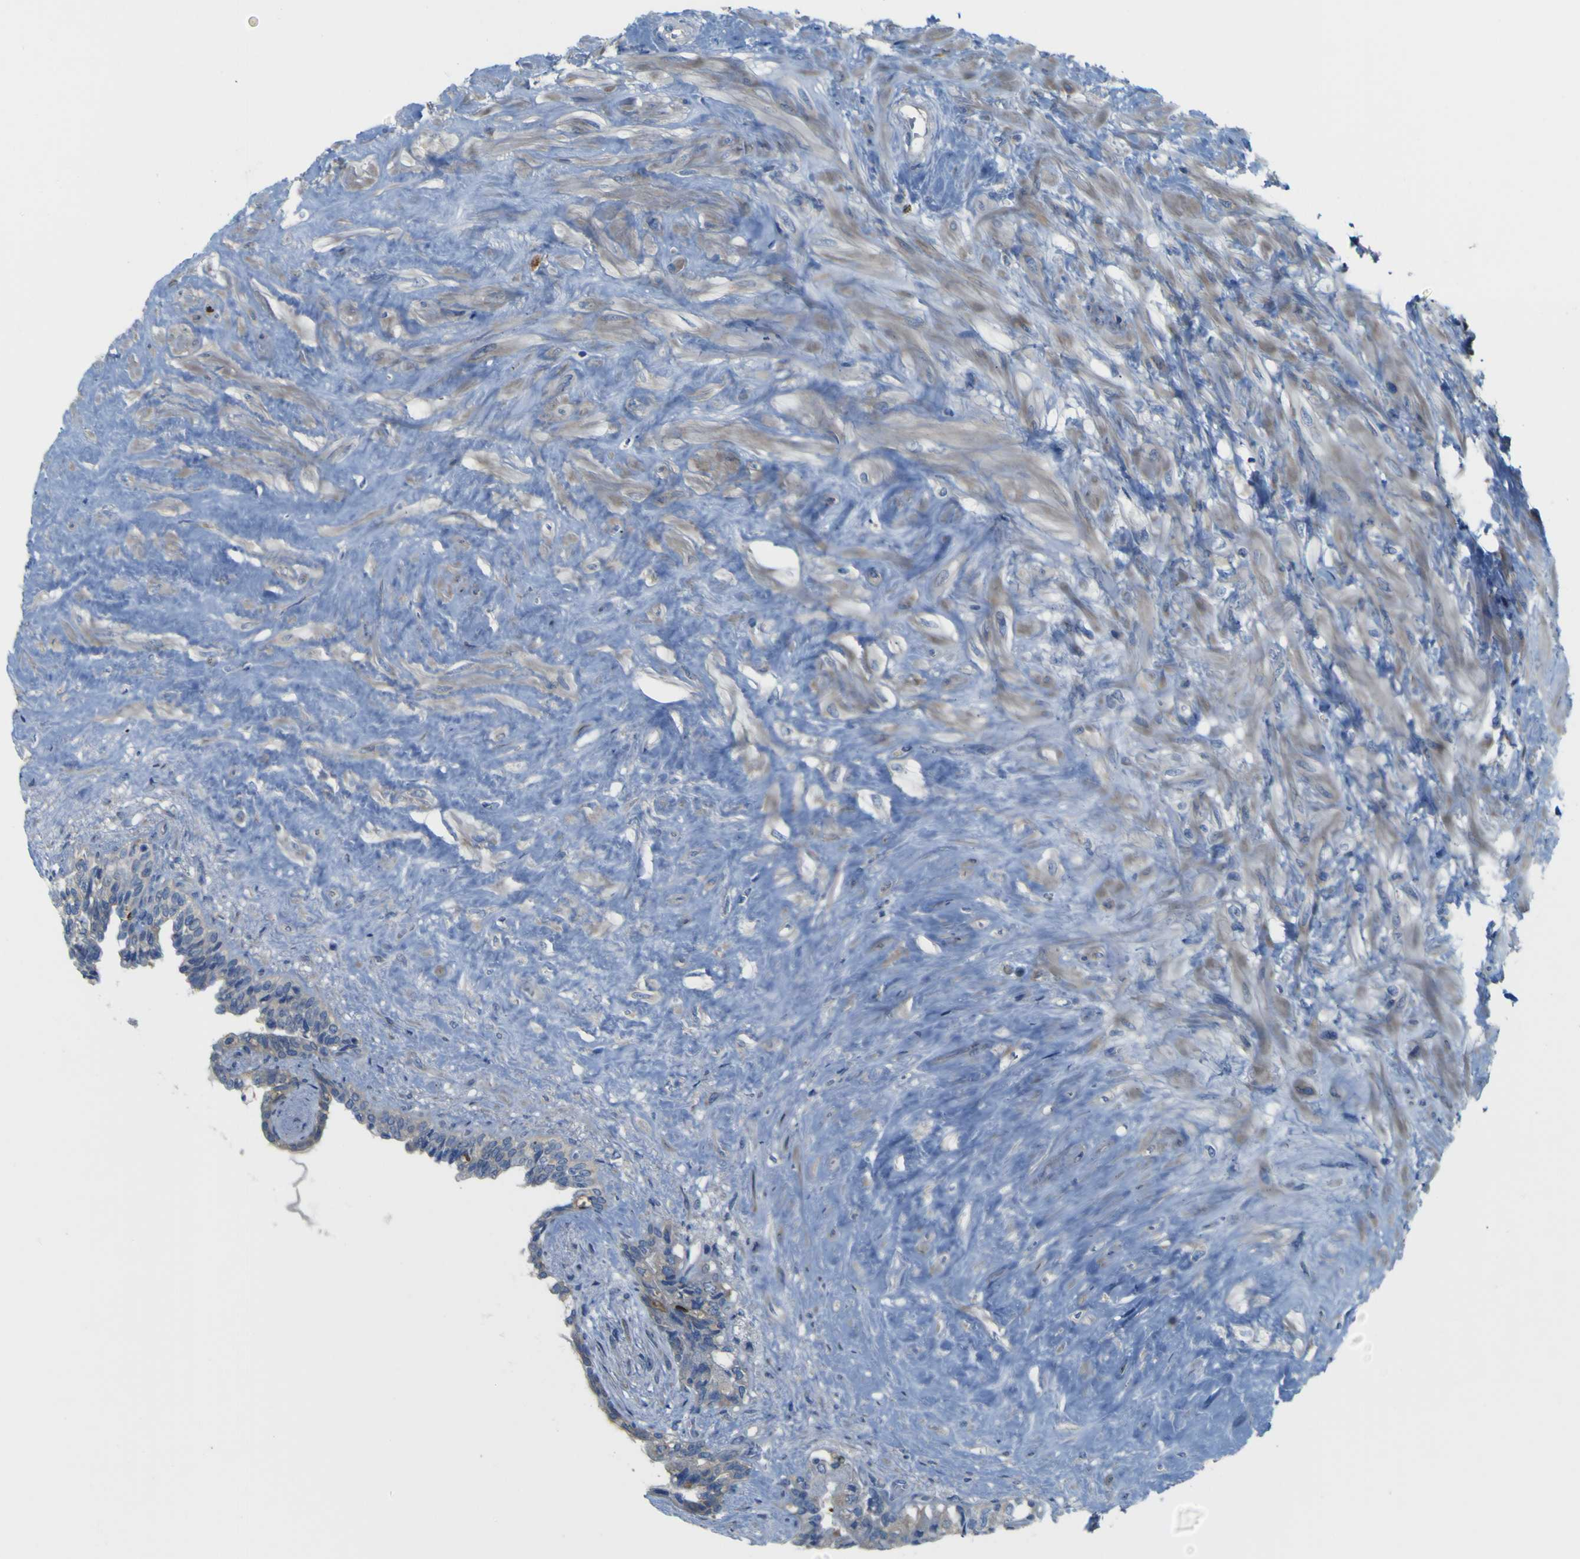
{"staining": {"intensity": "weak", "quantity": "<25%", "location": "cytoplasmic/membranous"}, "tissue": "seminal vesicle", "cell_type": "Glandular cells", "image_type": "normal", "snomed": [{"axis": "morphology", "description": "Normal tissue, NOS"}, {"axis": "topography", "description": "Seminal veicle"}], "caption": "Immunohistochemistry of benign human seminal vesicle shows no positivity in glandular cells. (DAB (3,3'-diaminobenzidine) immunohistochemistry (IHC) visualized using brightfield microscopy, high magnification).", "gene": "MYEOV", "patient": {"sex": "male", "age": 63}}